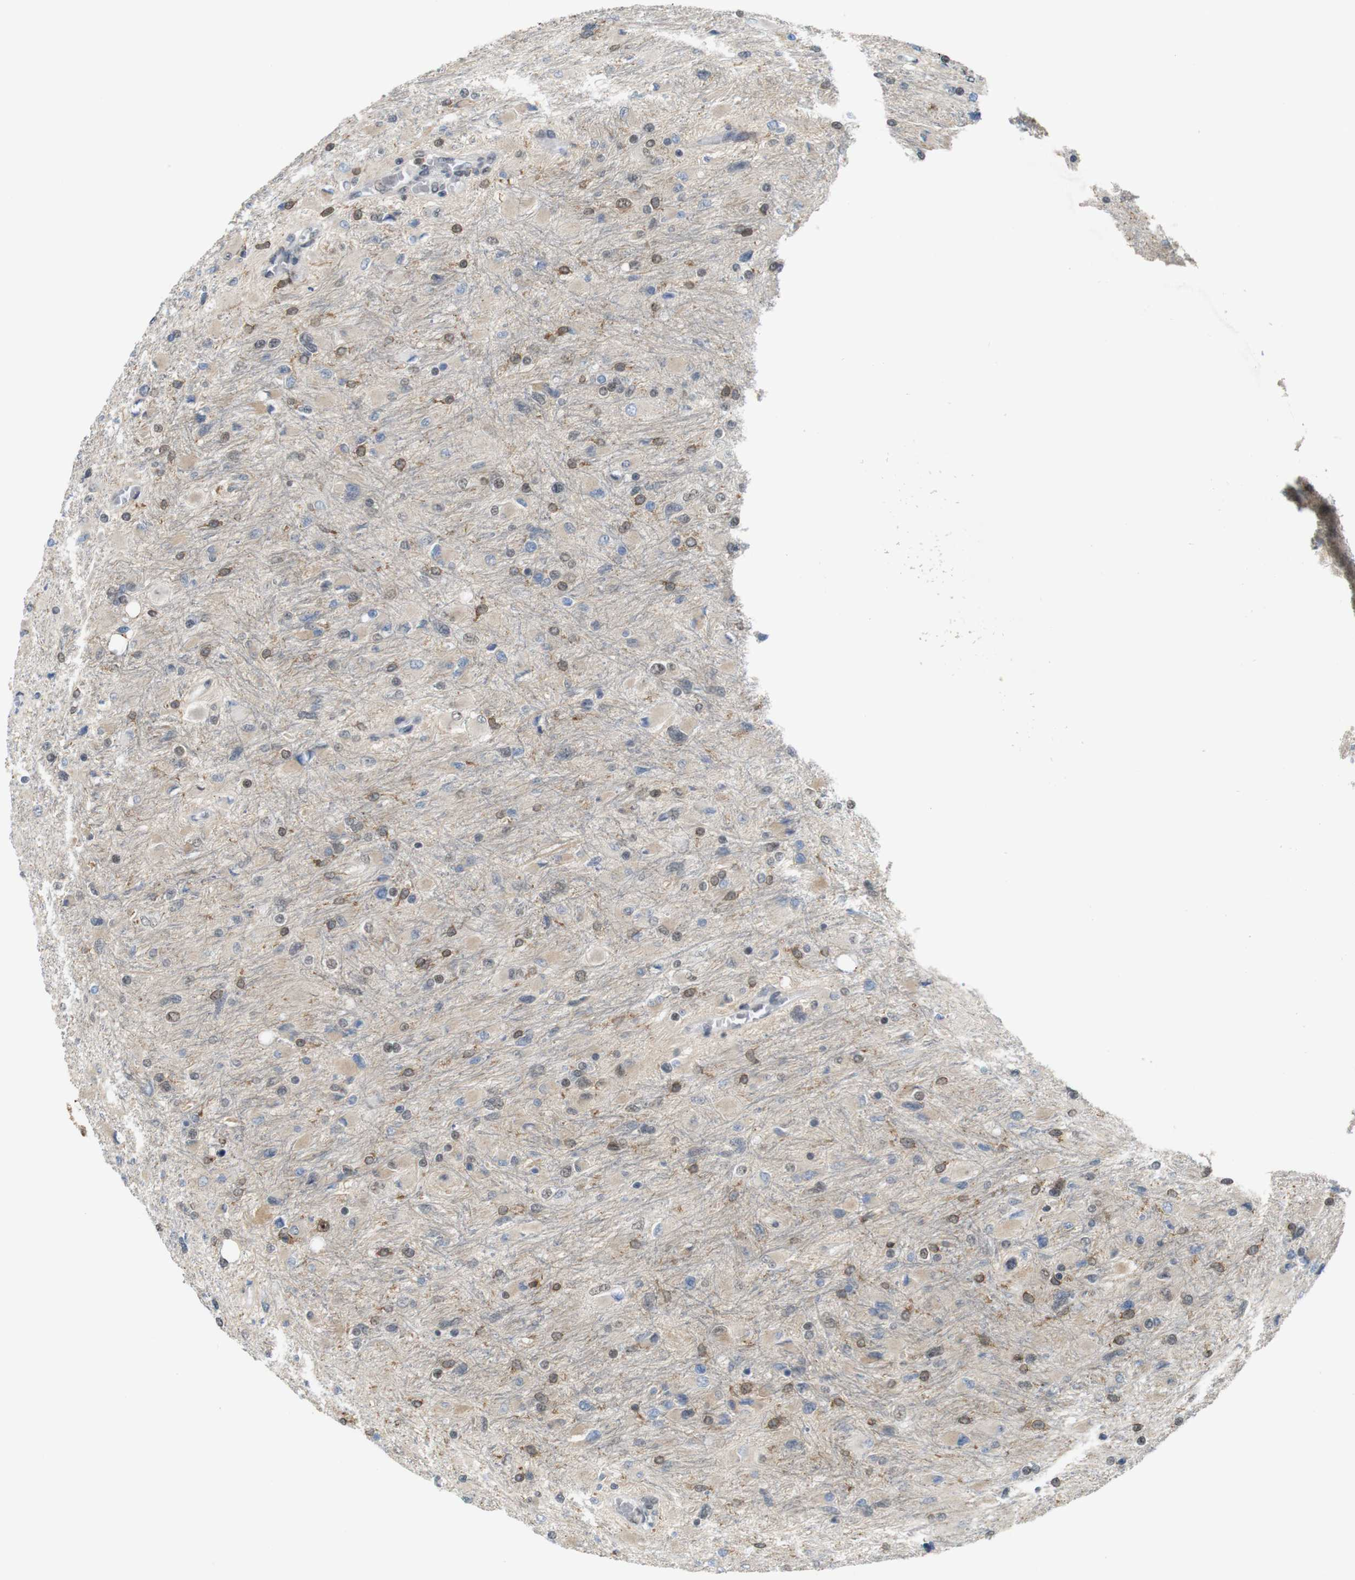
{"staining": {"intensity": "moderate", "quantity": "25%-75%", "location": "cytoplasmic/membranous,nuclear"}, "tissue": "glioma", "cell_type": "Tumor cells", "image_type": "cancer", "snomed": [{"axis": "morphology", "description": "Glioma, malignant, High grade"}, {"axis": "topography", "description": "Cerebral cortex"}], "caption": "Immunohistochemistry (DAB) staining of human glioma shows moderate cytoplasmic/membranous and nuclear protein staining in approximately 25%-75% of tumor cells. The staining is performed using DAB (3,3'-diaminobenzidine) brown chromogen to label protein expression. The nuclei are counter-stained blue using hematoxylin.", "gene": "PNMA8A", "patient": {"sex": "female", "age": 36}}